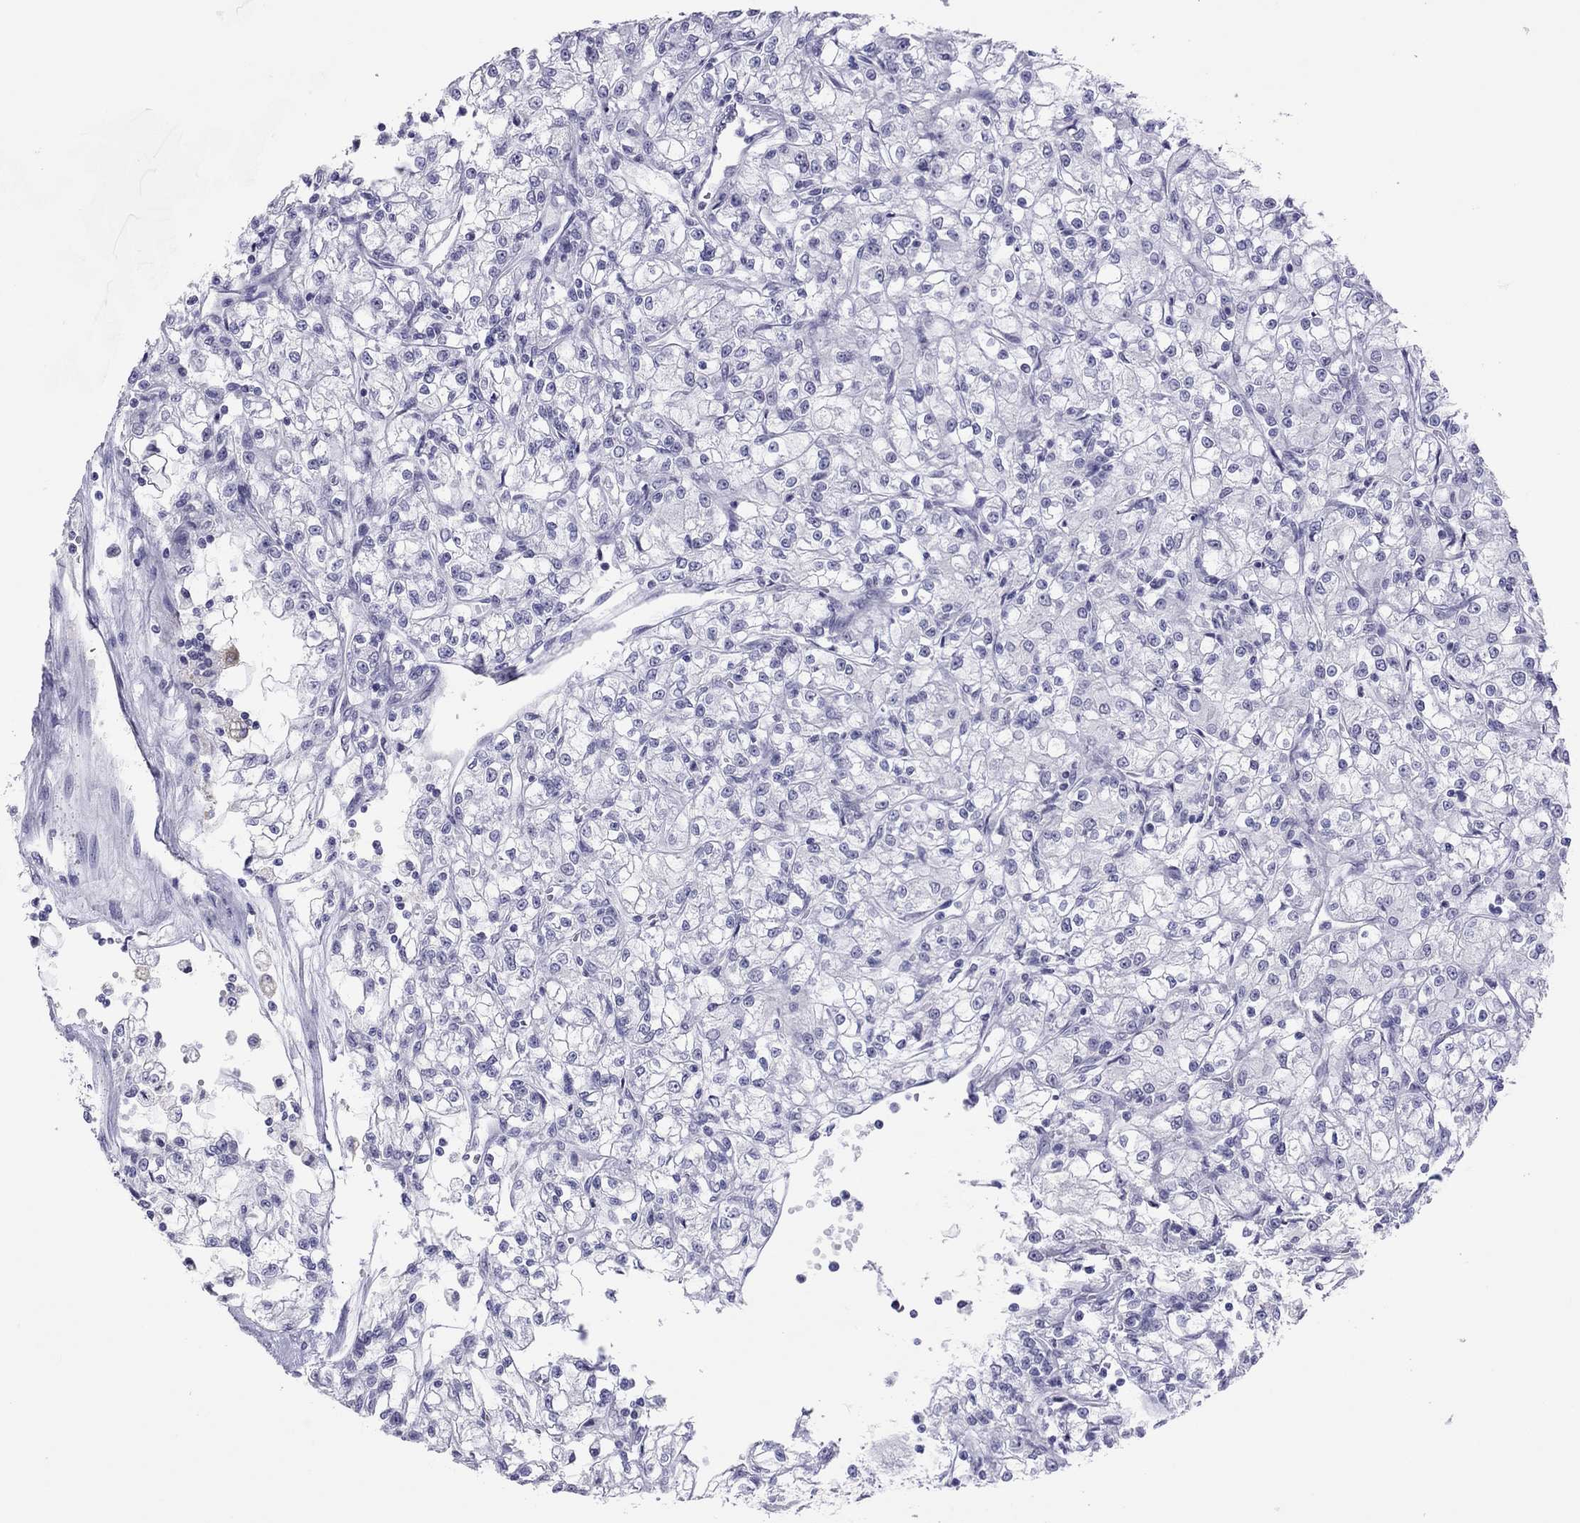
{"staining": {"intensity": "negative", "quantity": "none", "location": "none"}, "tissue": "renal cancer", "cell_type": "Tumor cells", "image_type": "cancer", "snomed": [{"axis": "morphology", "description": "Adenocarcinoma, NOS"}, {"axis": "topography", "description": "Kidney"}], "caption": "The photomicrograph exhibits no significant expression in tumor cells of renal cancer.", "gene": "JHY", "patient": {"sex": "female", "age": 59}}